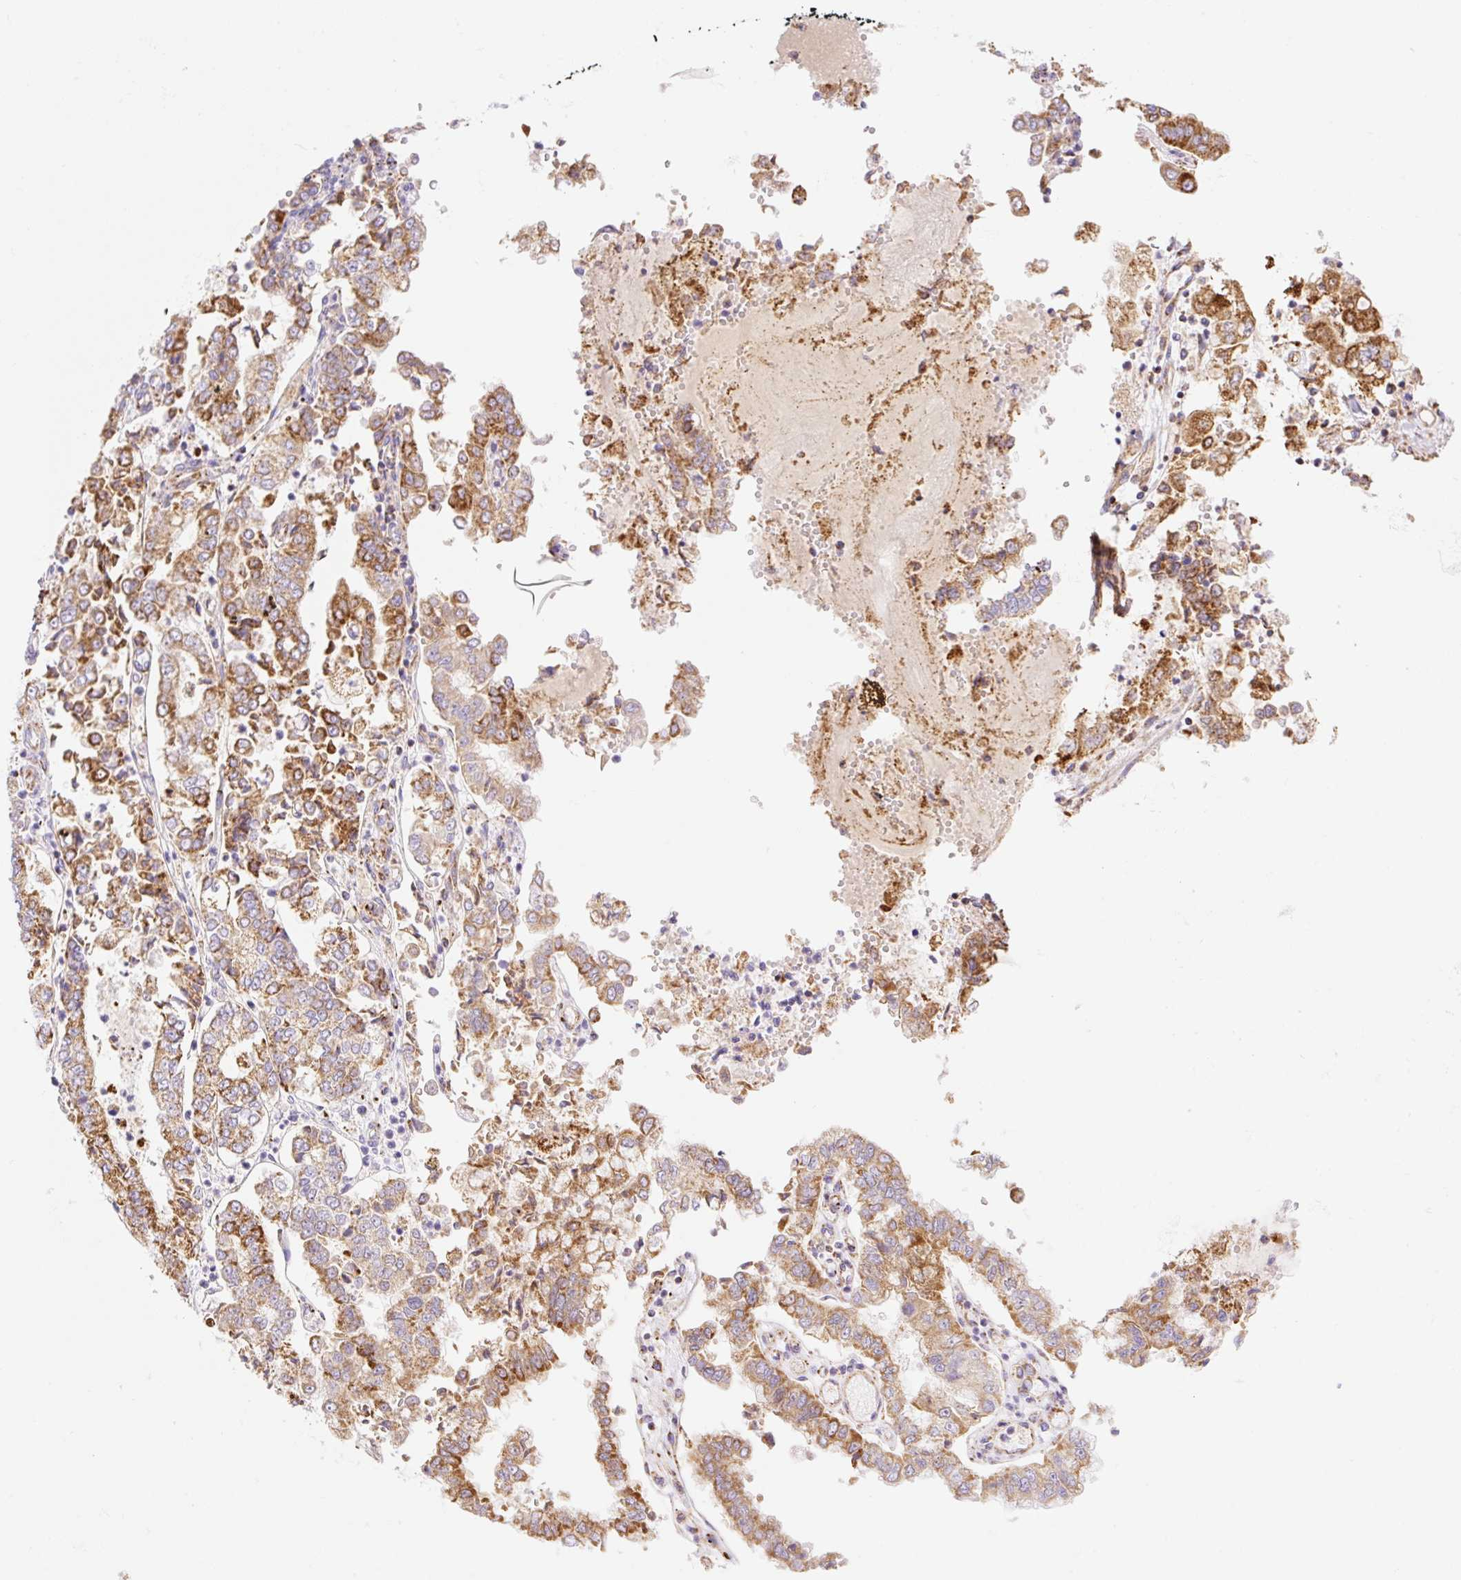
{"staining": {"intensity": "moderate", "quantity": "25%-75%", "location": "cytoplasmic/membranous"}, "tissue": "stomach cancer", "cell_type": "Tumor cells", "image_type": "cancer", "snomed": [{"axis": "morphology", "description": "Adenocarcinoma, NOS"}, {"axis": "topography", "description": "Stomach"}], "caption": "The image displays a brown stain indicating the presence of a protein in the cytoplasmic/membranous of tumor cells in stomach adenocarcinoma. (DAB IHC, brown staining for protein, blue staining for nuclei).", "gene": "ETNK2", "patient": {"sex": "male", "age": 76}}